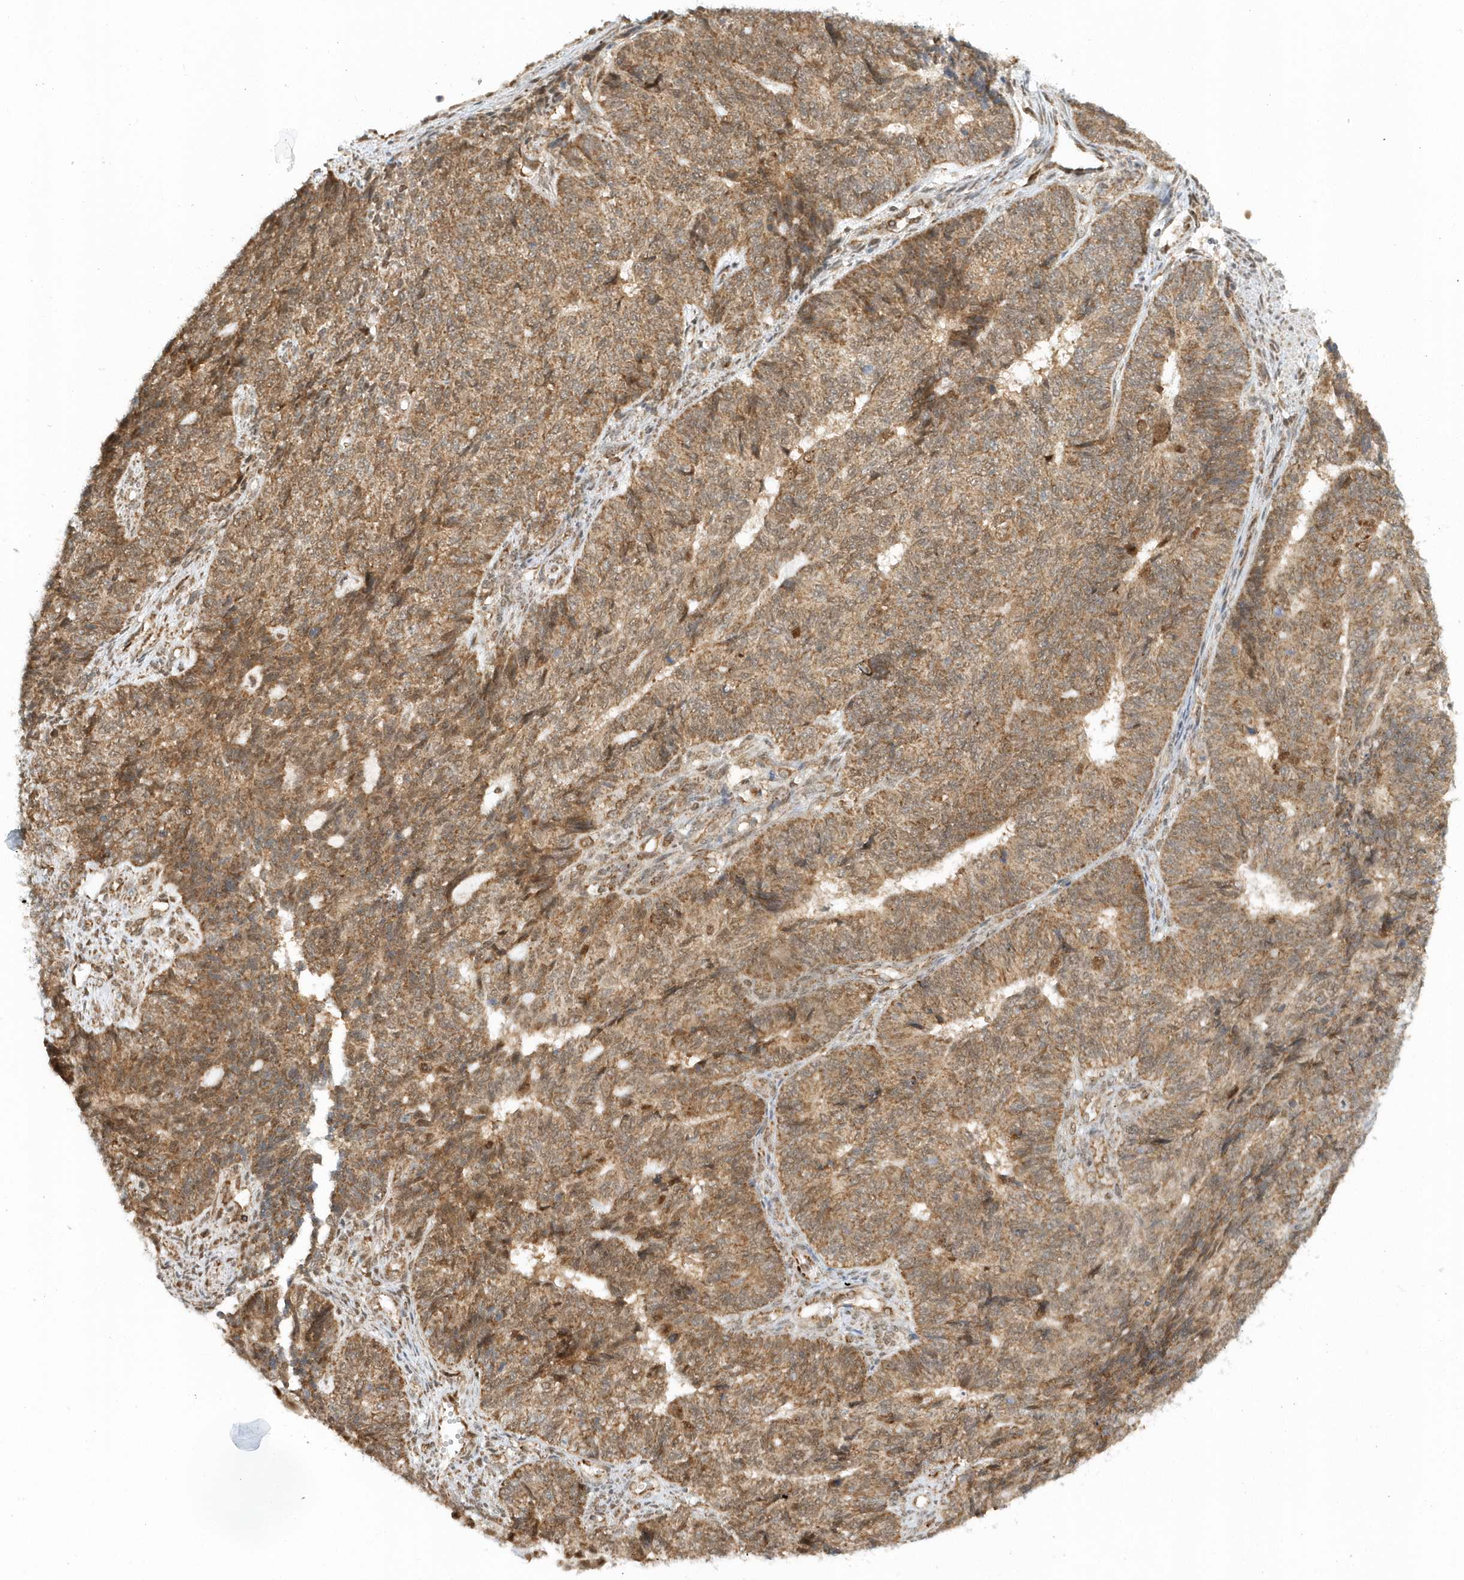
{"staining": {"intensity": "moderate", "quantity": ">75%", "location": "cytoplasmic/membranous,nuclear"}, "tissue": "endometrial cancer", "cell_type": "Tumor cells", "image_type": "cancer", "snomed": [{"axis": "morphology", "description": "Adenocarcinoma, NOS"}, {"axis": "topography", "description": "Endometrium"}], "caption": "Protein staining shows moderate cytoplasmic/membranous and nuclear expression in about >75% of tumor cells in endometrial adenocarcinoma.", "gene": "PSMD6", "patient": {"sex": "female", "age": 32}}